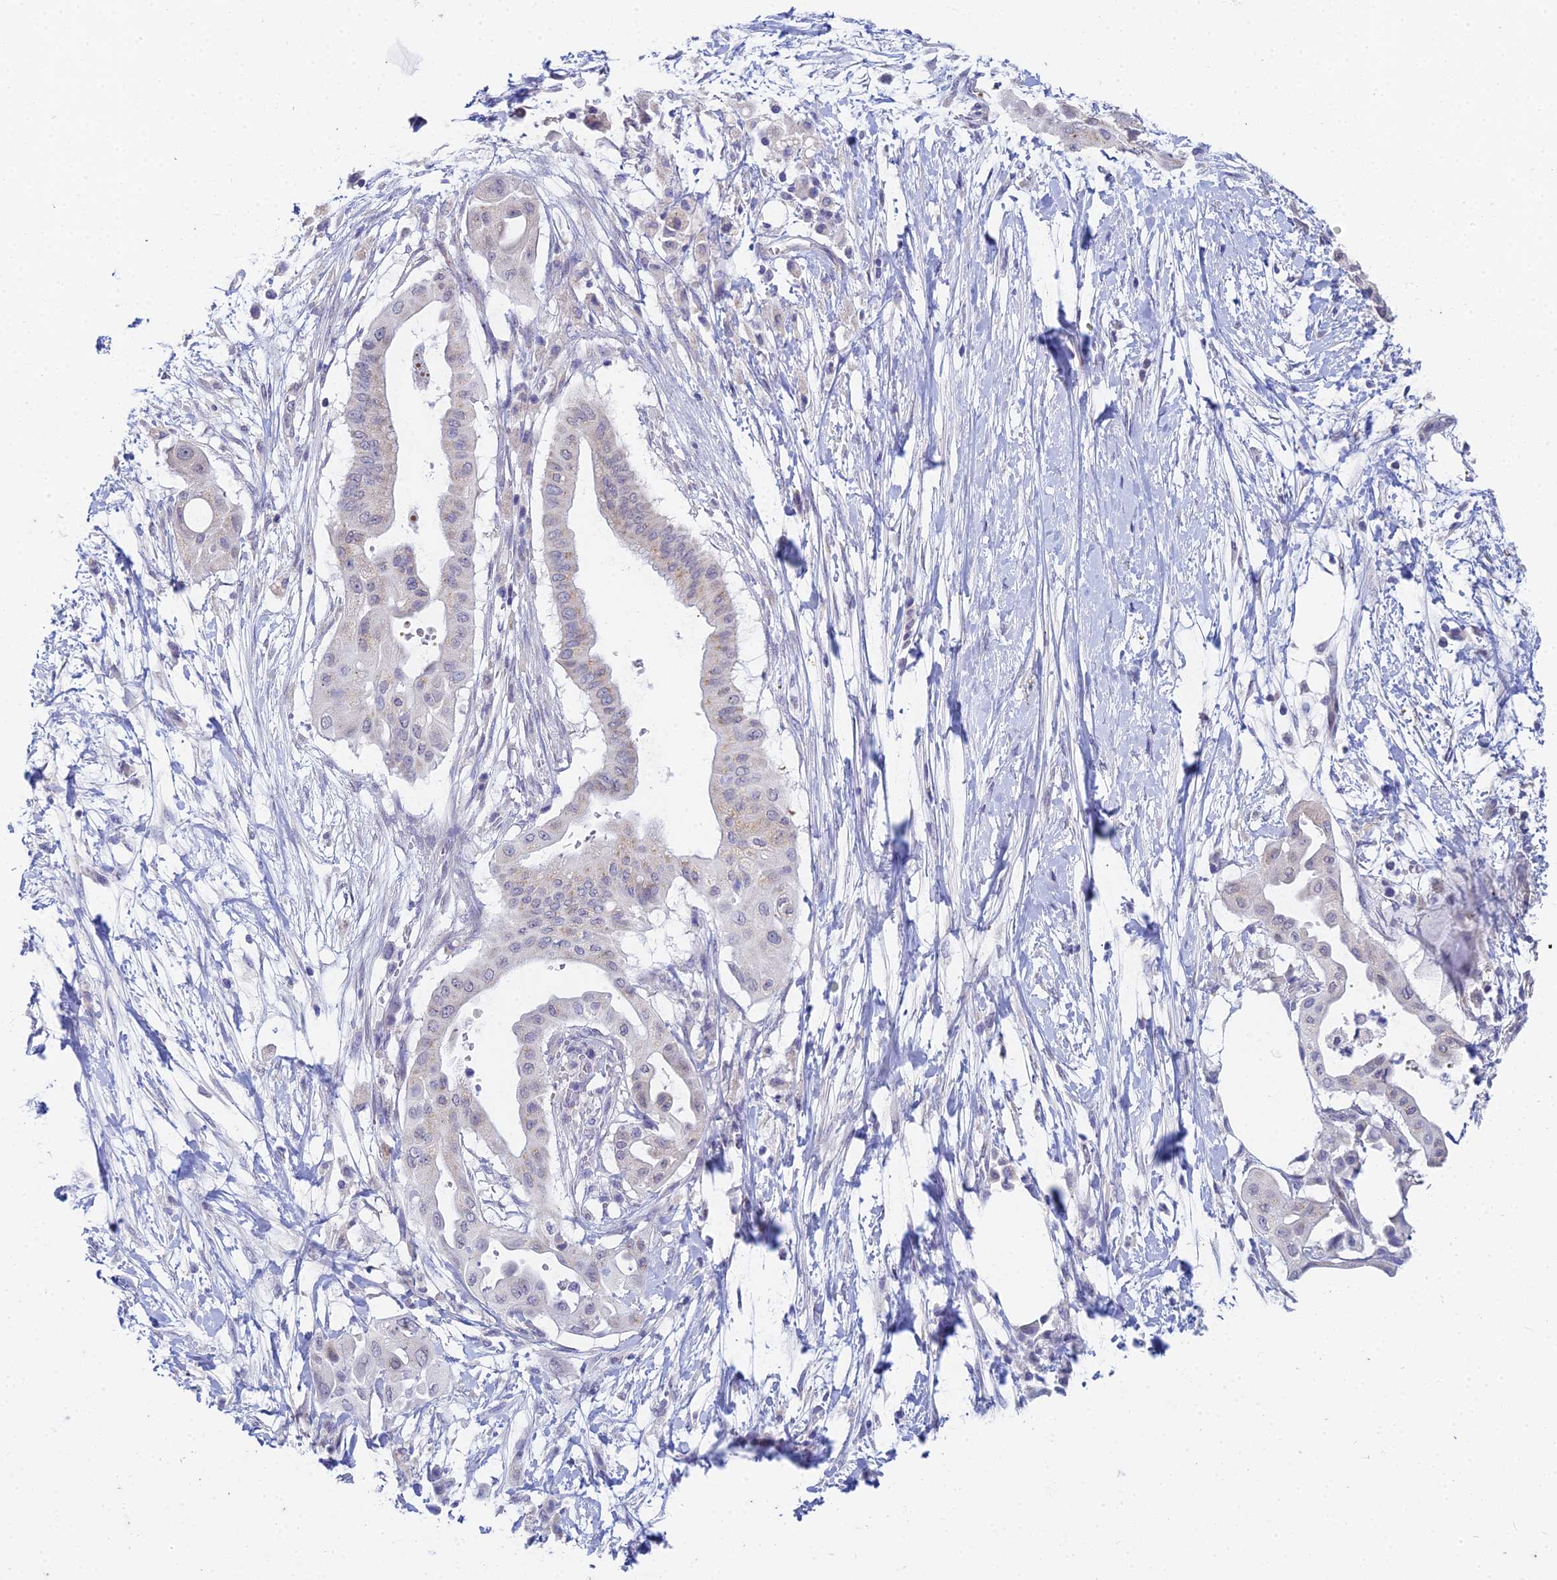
{"staining": {"intensity": "weak", "quantity": "<25%", "location": "cytoplasmic/membranous"}, "tissue": "pancreatic cancer", "cell_type": "Tumor cells", "image_type": "cancer", "snomed": [{"axis": "morphology", "description": "Adenocarcinoma, NOS"}, {"axis": "topography", "description": "Pancreas"}], "caption": "DAB (3,3'-diaminobenzidine) immunohistochemical staining of human pancreatic adenocarcinoma exhibits no significant expression in tumor cells. (Immunohistochemistry (ihc), brightfield microscopy, high magnification).", "gene": "EEF2KMT", "patient": {"sex": "male", "age": 68}}